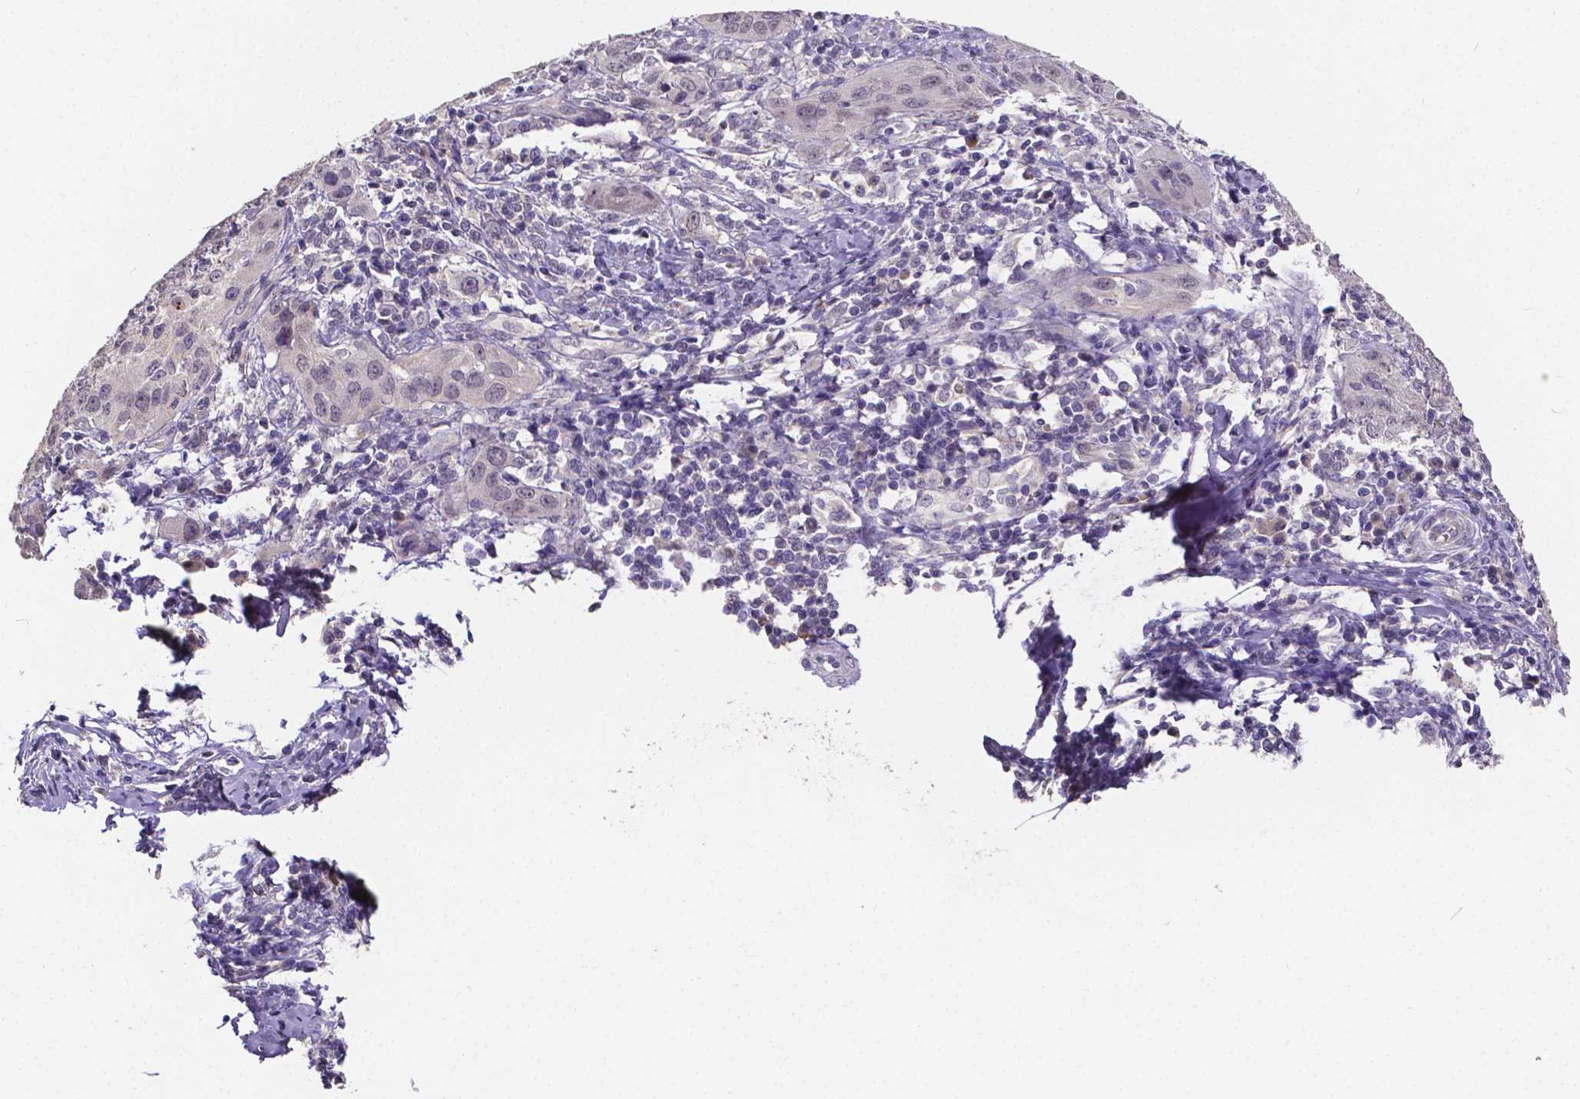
{"staining": {"intensity": "negative", "quantity": "none", "location": "none"}, "tissue": "cervical cancer", "cell_type": "Tumor cells", "image_type": "cancer", "snomed": [{"axis": "morphology", "description": "Normal tissue, NOS"}, {"axis": "morphology", "description": "Squamous cell carcinoma, NOS"}, {"axis": "topography", "description": "Cervix"}], "caption": "A micrograph of cervical cancer stained for a protein demonstrates no brown staining in tumor cells. Nuclei are stained in blue.", "gene": "CTNNA2", "patient": {"sex": "female", "age": 51}}